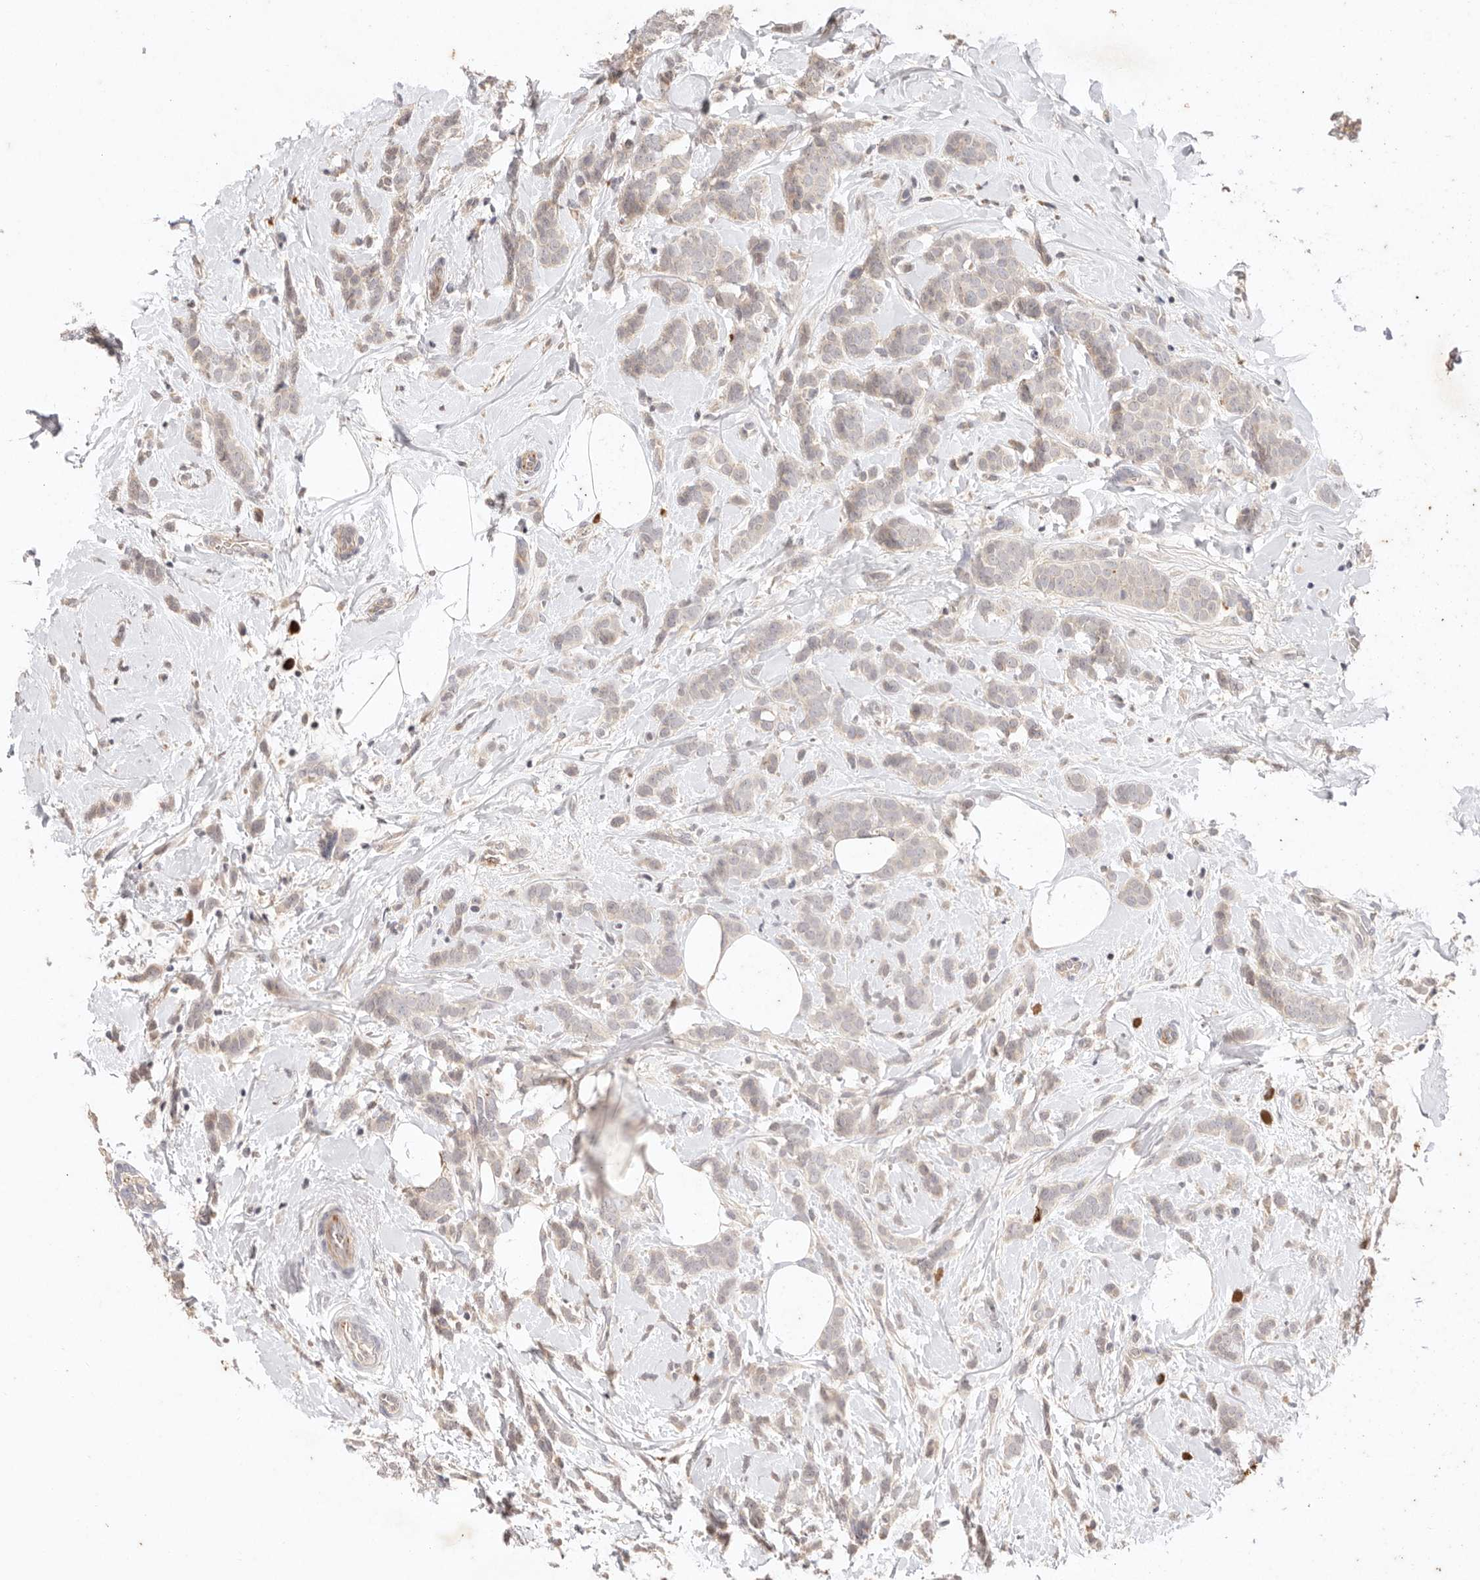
{"staining": {"intensity": "negative", "quantity": "none", "location": "none"}, "tissue": "breast cancer", "cell_type": "Tumor cells", "image_type": "cancer", "snomed": [{"axis": "morphology", "description": "Lobular carcinoma, in situ"}, {"axis": "morphology", "description": "Lobular carcinoma"}, {"axis": "topography", "description": "Breast"}], "caption": "A high-resolution photomicrograph shows immunohistochemistry (IHC) staining of breast cancer, which displays no significant positivity in tumor cells.", "gene": "CXADR", "patient": {"sex": "female", "age": 41}}